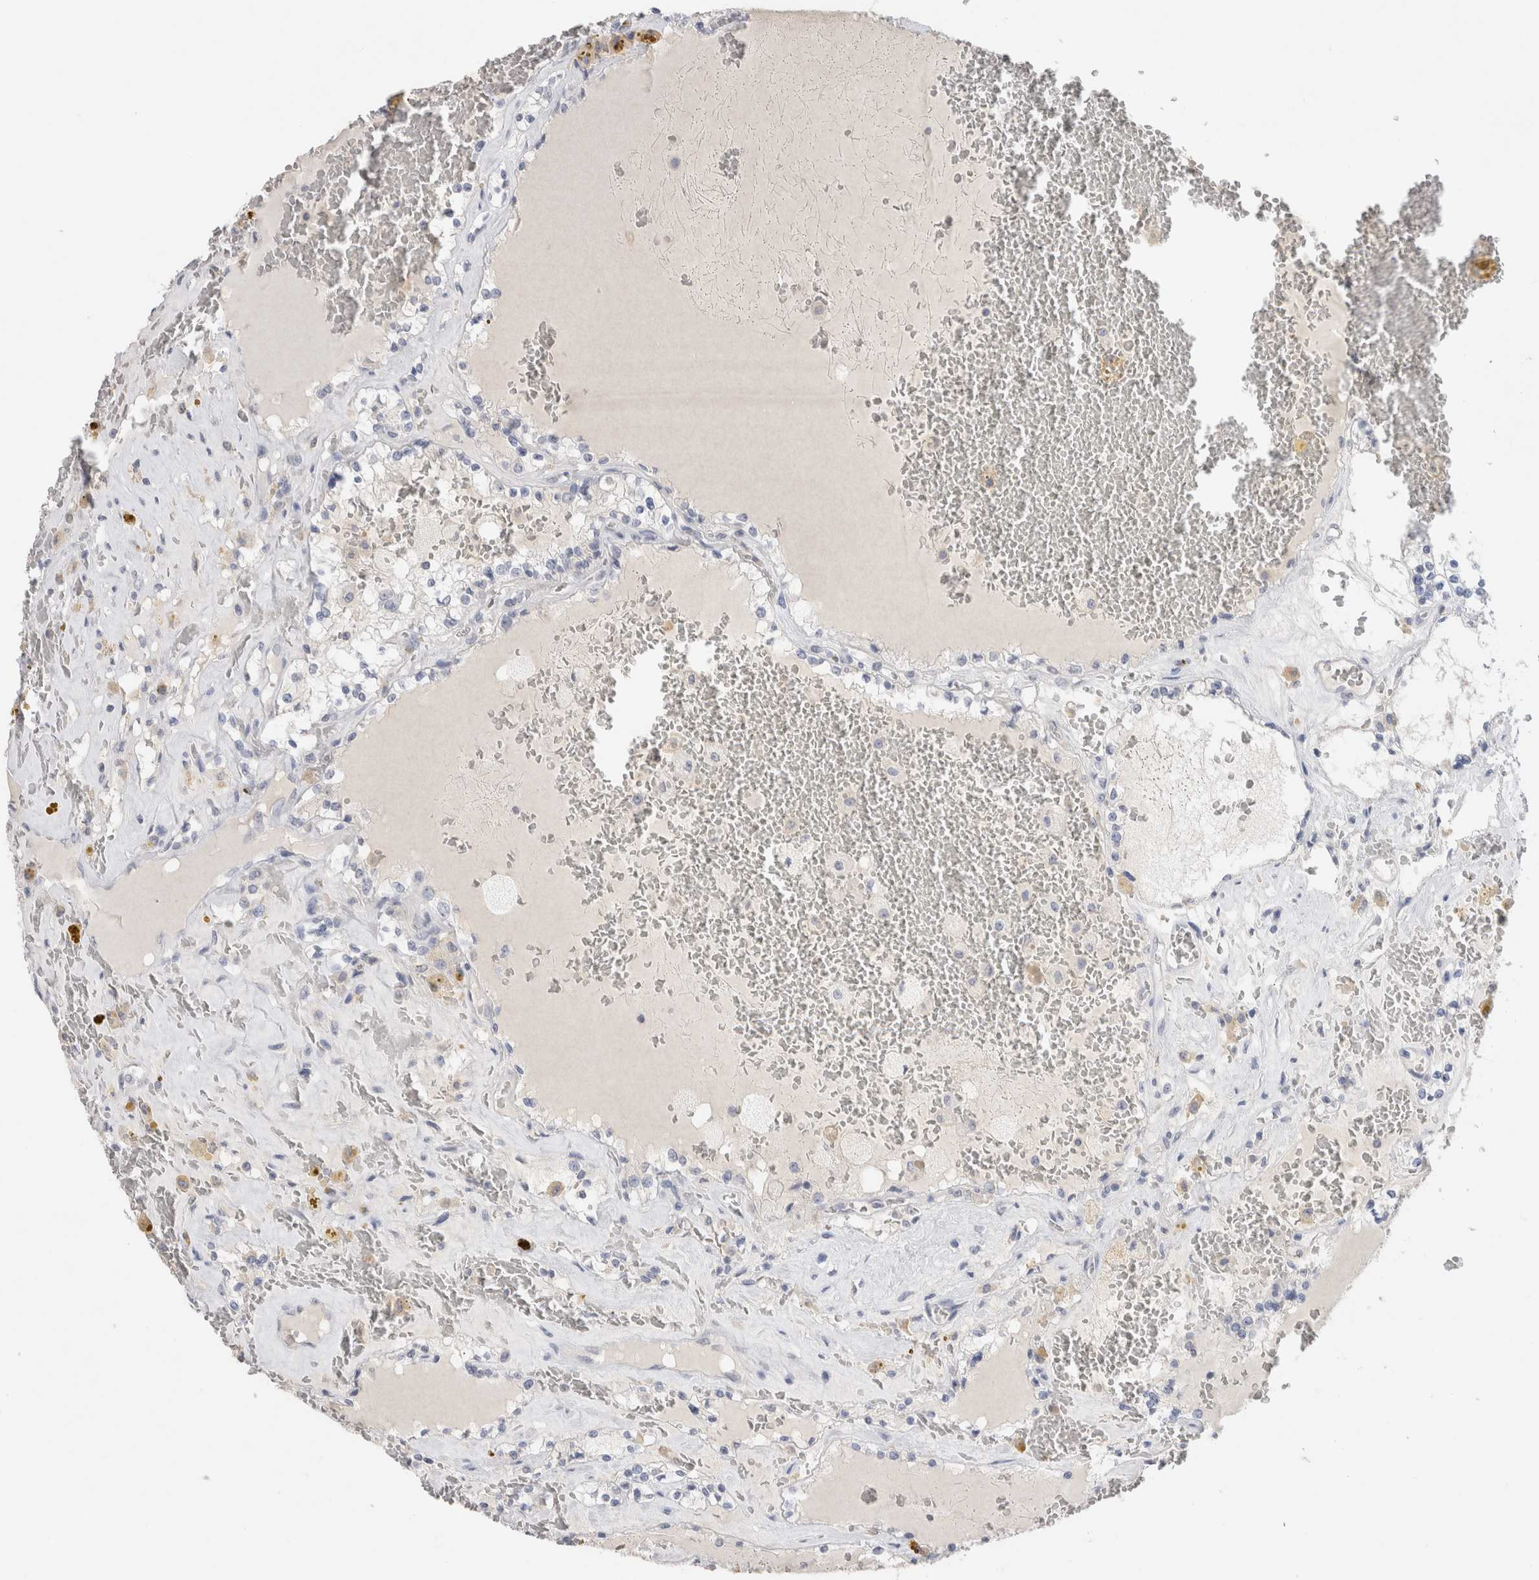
{"staining": {"intensity": "negative", "quantity": "none", "location": "none"}, "tissue": "renal cancer", "cell_type": "Tumor cells", "image_type": "cancer", "snomed": [{"axis": "morphology", "description": "Adenocarcinoma, NOS"}, {"axis": "topography", "description": "Kidney"}], "caption": "Human renal cancer stained for a protein using immunohistochemistry reveals no expression in tumor cells.", "gene": "LAMP3", "patient": {"sex": "female", "age": 56}}